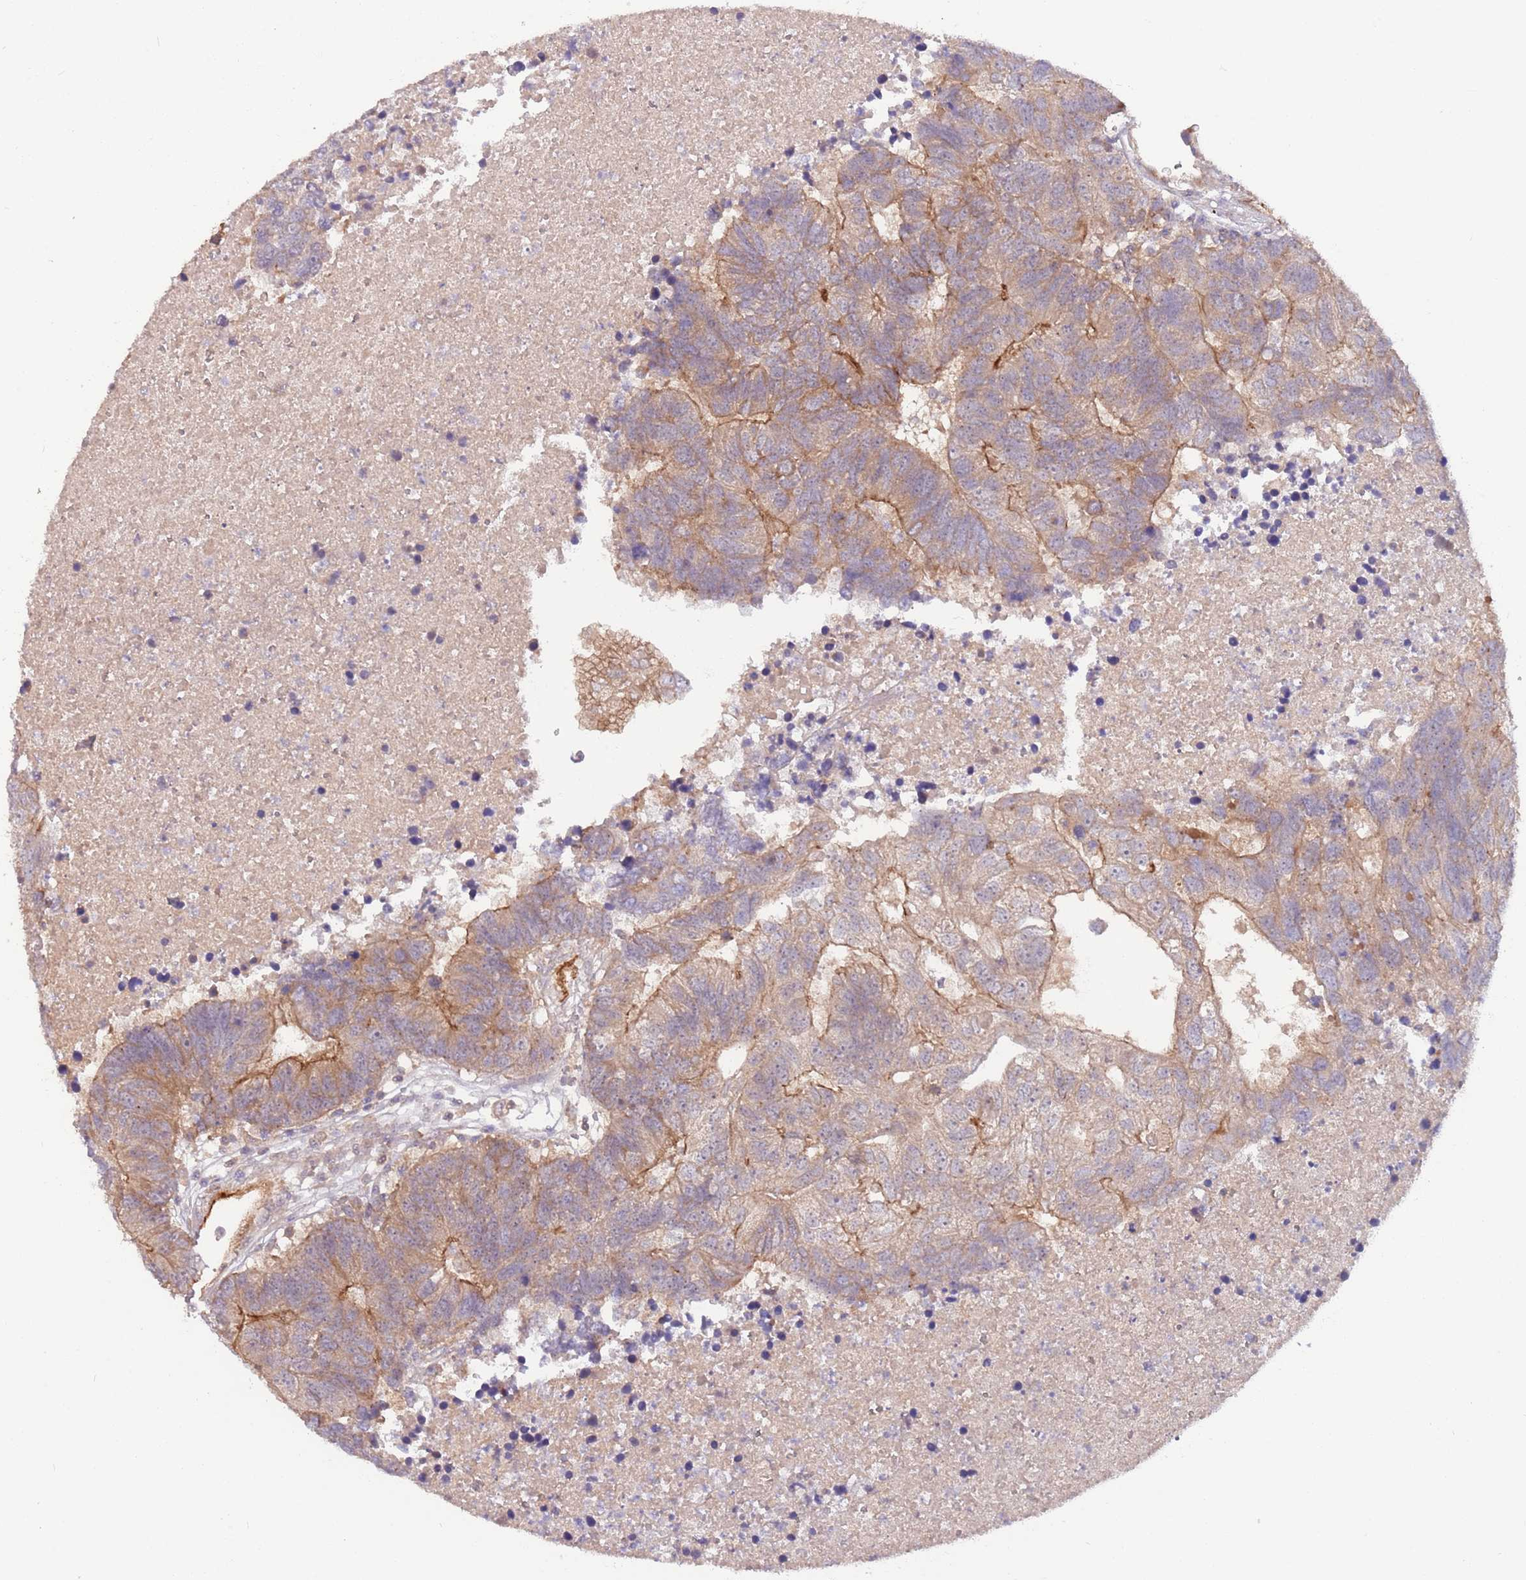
{"staining": {"intensity": "moderate", "quantity": ">75%", "location": "cytoplasmic/membranous"}, "tissue": "colorectal cancer", "cell_type": "Tumor cells", "image_type": "cancer", "snomed": [{"axis": "morphology", "description": "Adenocarcinoma, NOS"}, {"axis": "topography", "description": "Colon"}], "caption": "Colorectal cancer tissue displays moderate cytoplasmic/membranous positivity in approximately >75% of tumor cells The staining was performed using DAB, with brown indicating positive protein expression. Nuclei are stained blue with hematoxylin.", "gene": "SAV1", "patient": {"sex": "female", "age": 48}}